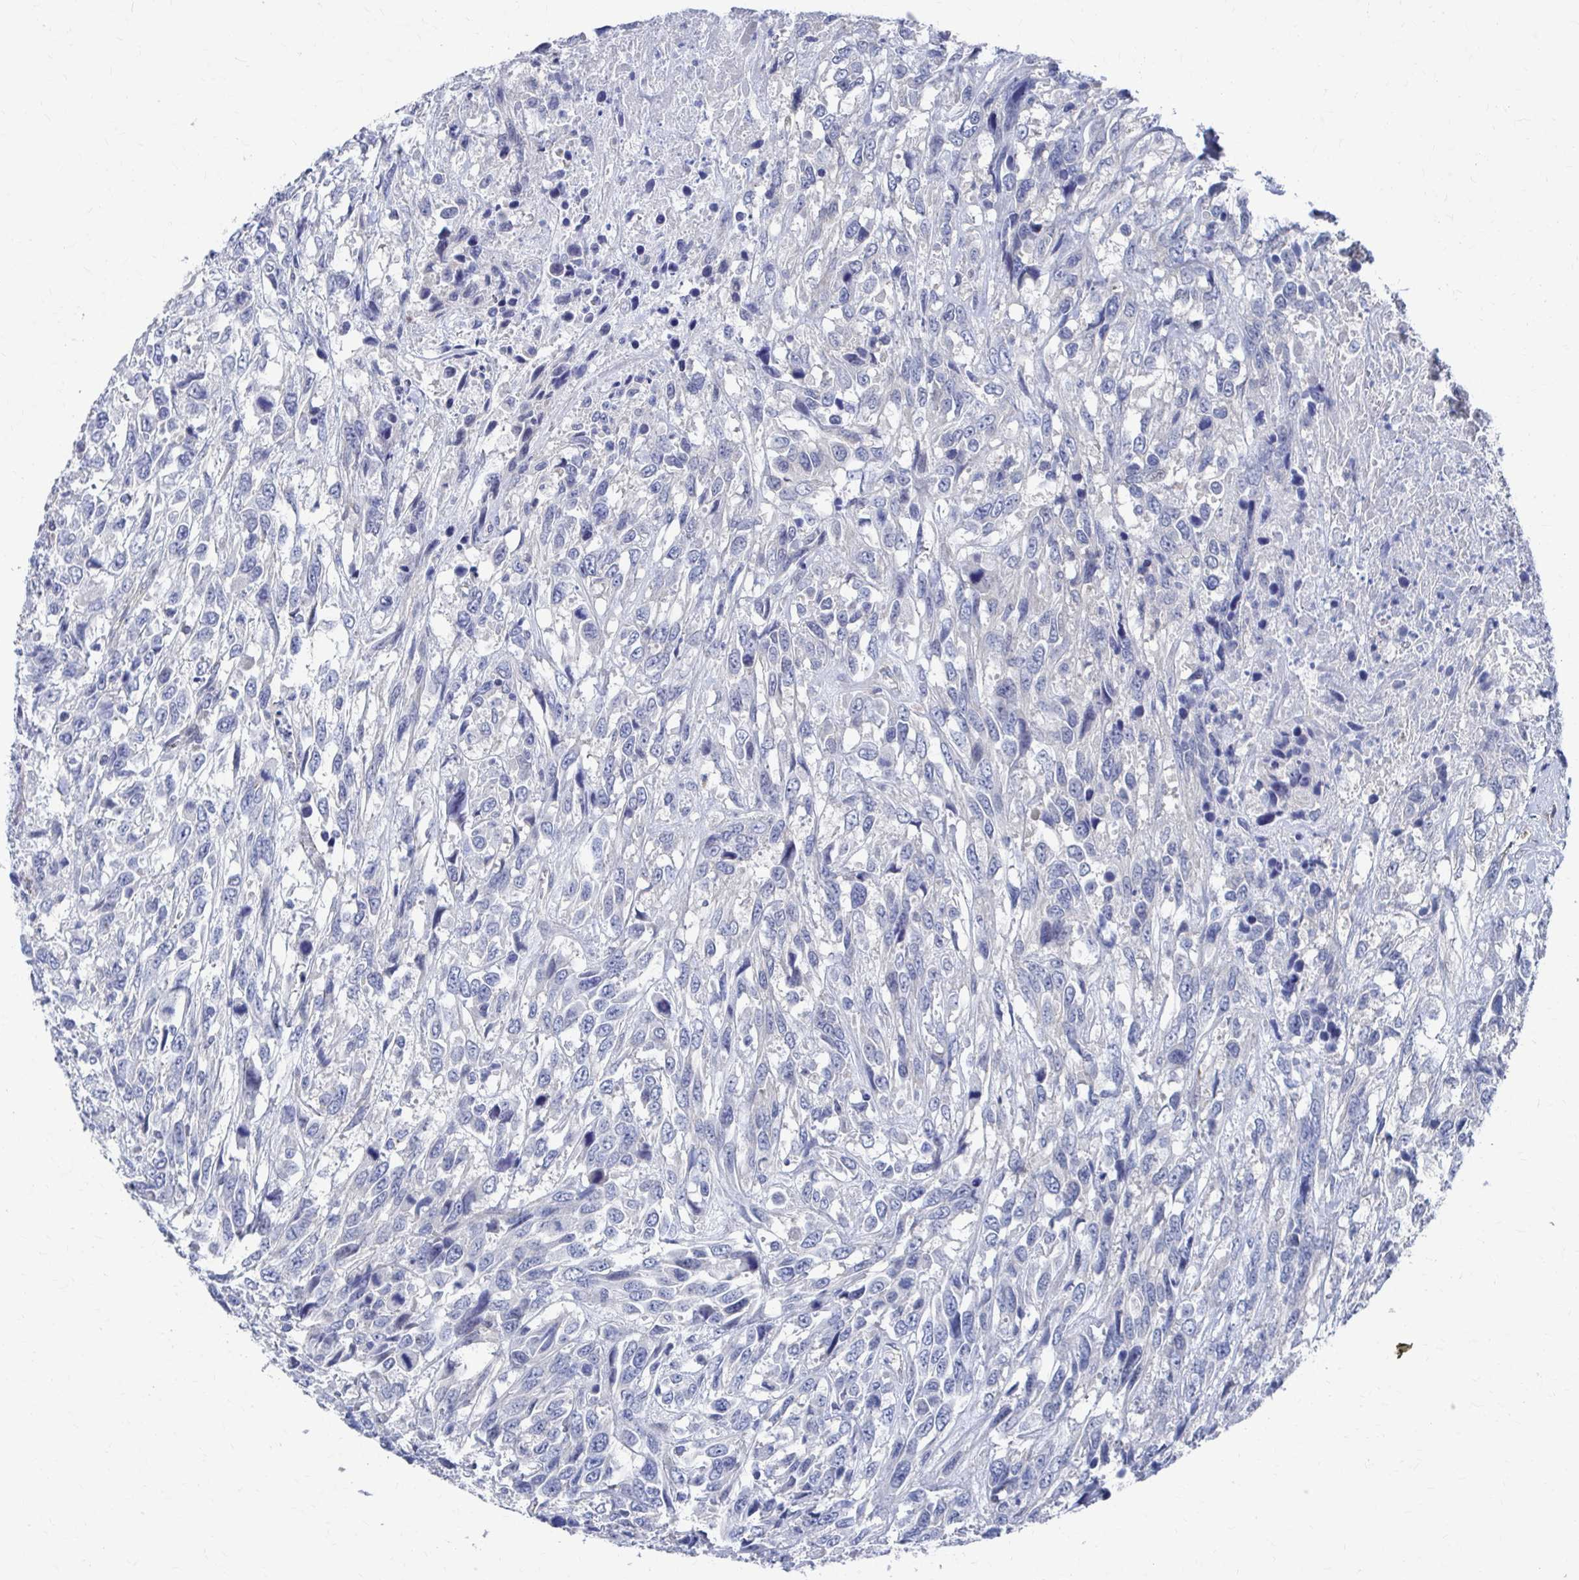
{"staining": {"intensity": "negative", "quantity": "none", "location": "none"}, "tissue": "urothelial cancer", "cell_type": "Tumor cells", "image_type": "cancer", "snomed": [{"axis": "morphology", "description": "Urothelial carcinoma, High grade"}, {"axis": "topography", "description": "Urinary bladder"}], "caption": "Tumor cells are negative for brown protein staining in urothelial carcinoma (high-grade).", "gene": "PLEKHG7", "patient": {"sex": "female", "age": 70}}